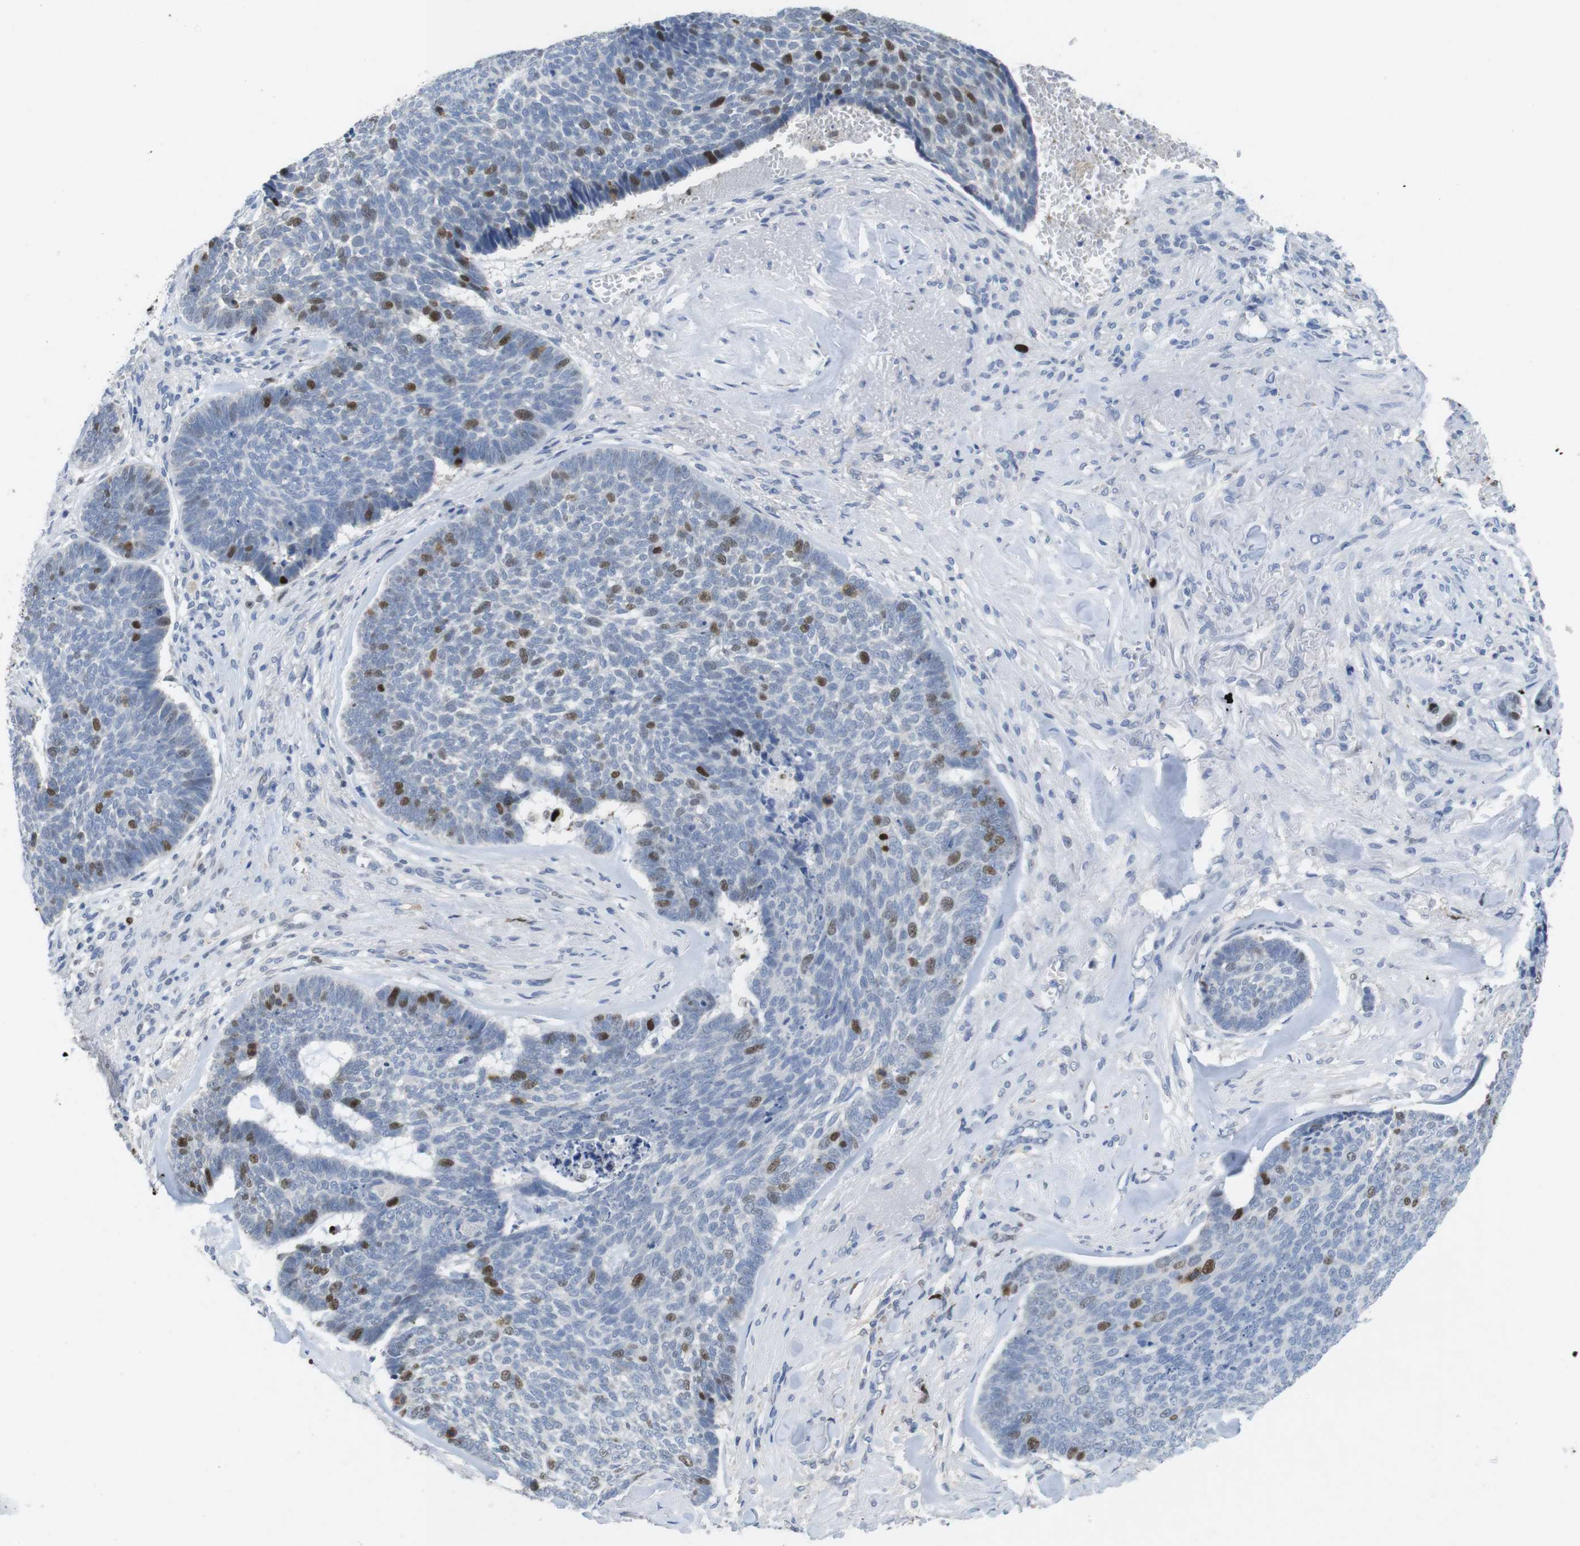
{"staining": {"intensity": "strong", "quantity": "<25%", "location": "nuclear"}, "tissue": "skin cancer", "cell_type": "Tumor cells", "image_type": "cancer", "snomed": [{"axis": "morphology", "description": "Basal cell carcinoma"}, {"axis": "topography", "description": "Skin"}], "caption": "Skin basal cell carcinoma tissue displays strong nuclear staining in about <25% of tumor cells, visualized by immunohistochemistry.", "gene": "KPNA2", "patient": {"sex": "male", "age": 84}}